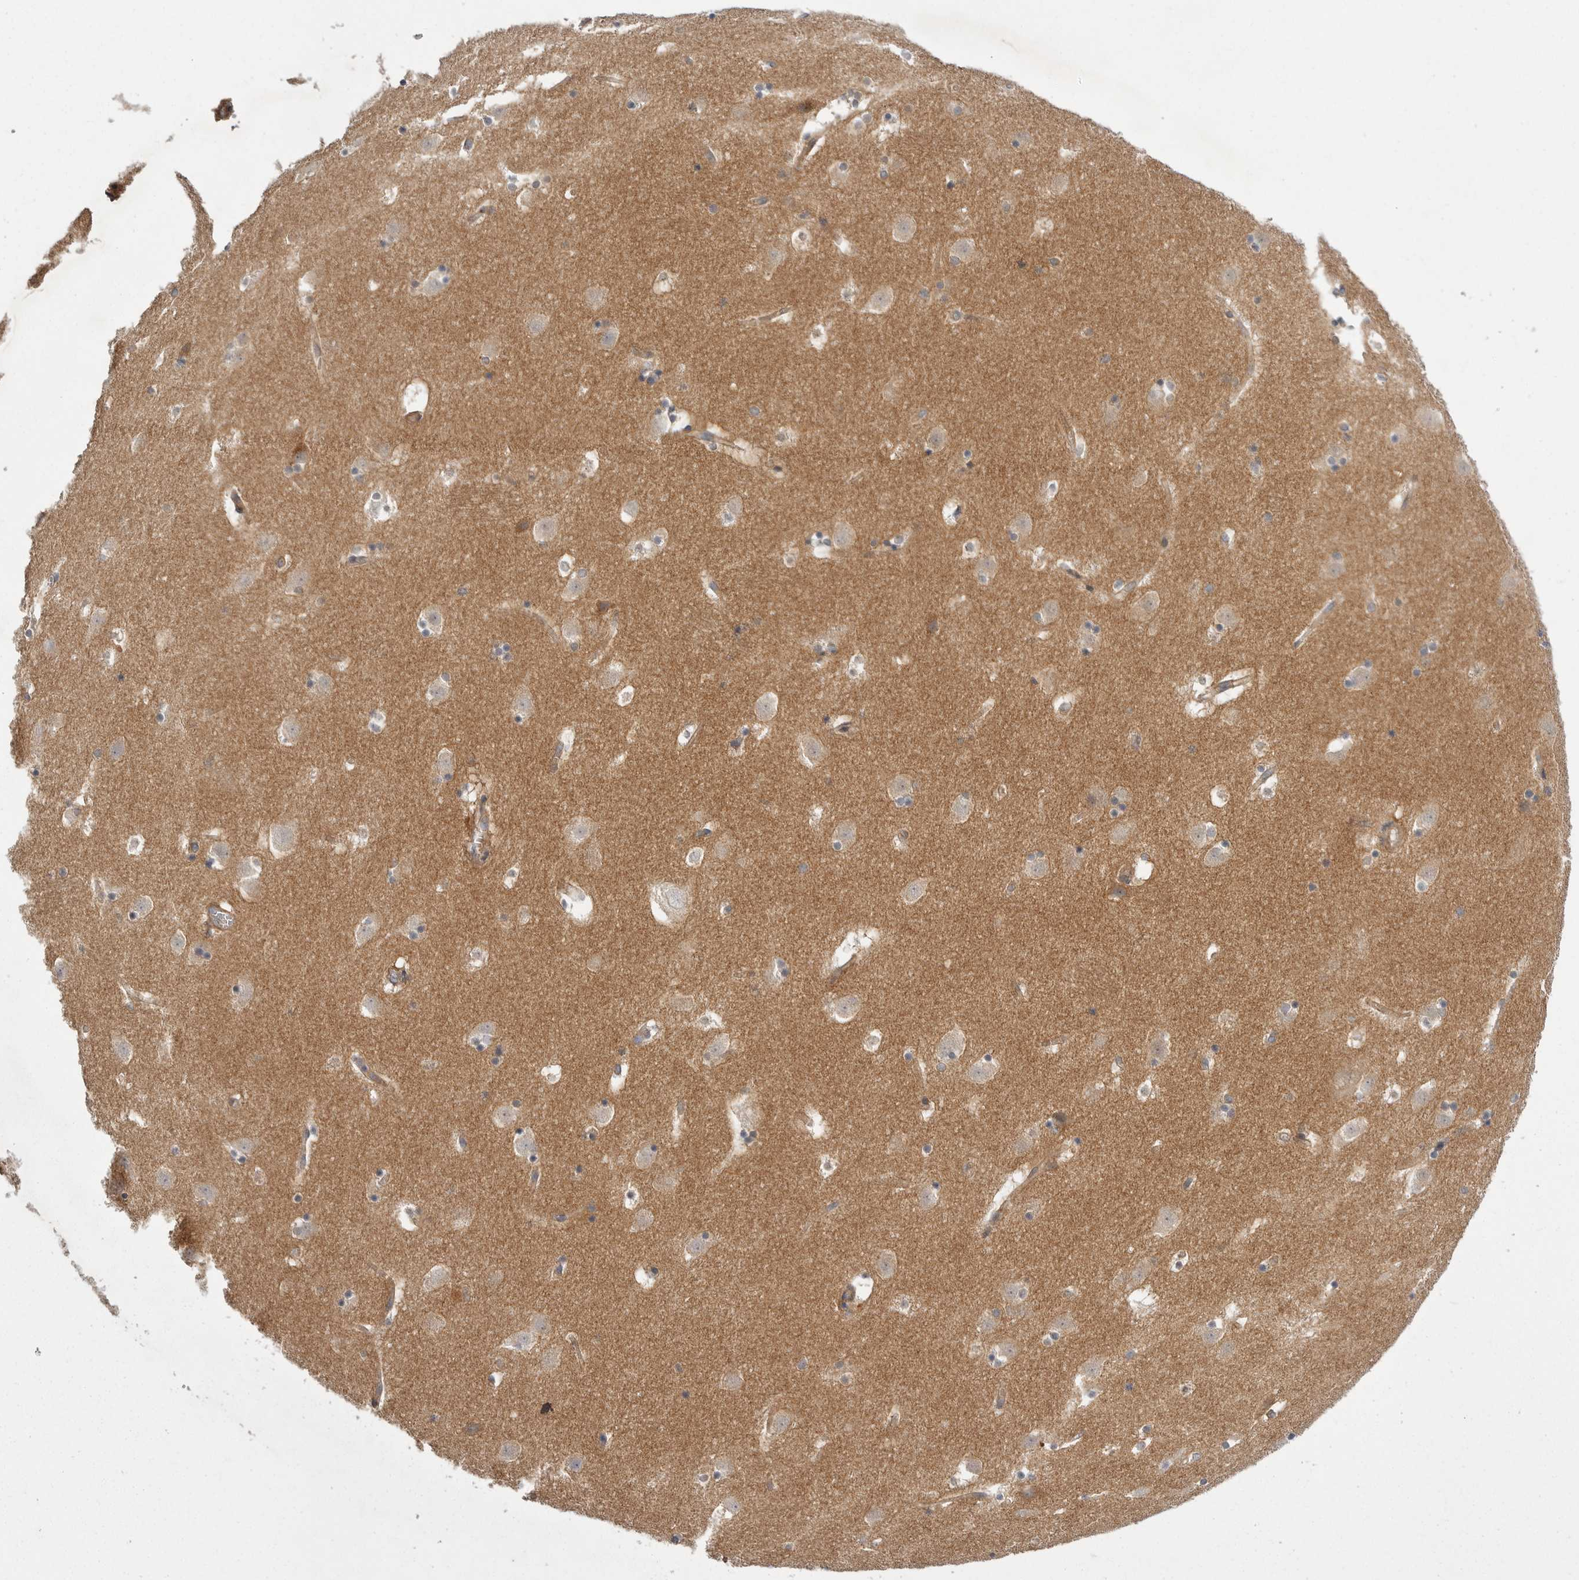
{"staining": {"intensity": "weak", "quantity": "<25%", "location": "cytoplasmic/membranous"}, "tissue": "caudate", "cell_type": "Glial cells", "image_type": "normal", "snomed": [{"axis": "morphology", "description": "Normal tissue, NOS"}, {"axis": "topography", "description": "Lateral ventricle wall"}], "caption": "A histopathology image of human caudate is negative for staining in glial cells. (DAB (3,3'-diaminobenzidine) immunohistochemistry (IHC) with hematoxylin counter stain).", "gene": "OSBPL9", "patient": {"sex": "male", "age": 45}}